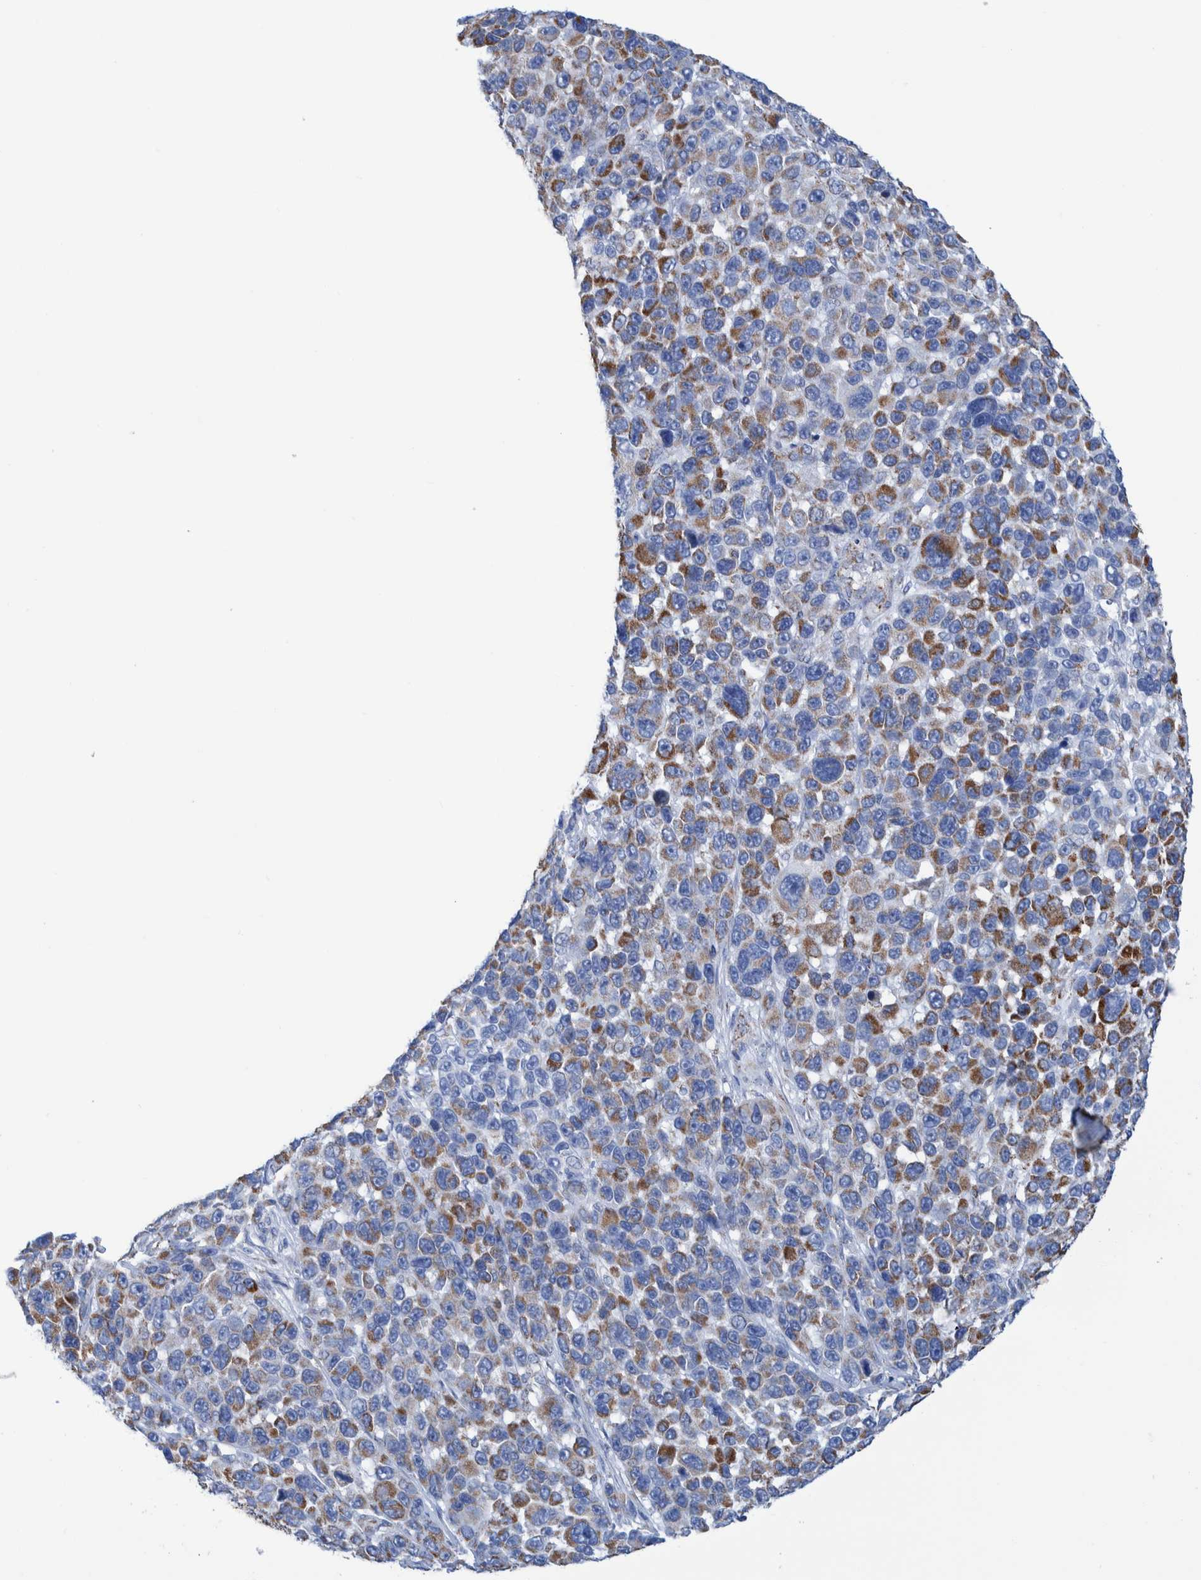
{"staining": {"intensity": "moderate", "quantity": "25%-75%", "location": "cytoplasmic/membranous"}, "tissue": "melanoma", "cell_type": "Tumor cells", "image_type": "cancer", "snomed": [{"axis": "morphology", "description": "Malignant melanoma, NOS"}, {"axis": "topography", "description": "Skin"}], "caption": "Malignant melanoma stained with immunohistochemistry (IHC) displays moderate cytoplasmic/membranous staining in about 25%-75% of tumor cells.", "gene": "DECR1", "patient": {"sex": "male", "age": 53}}